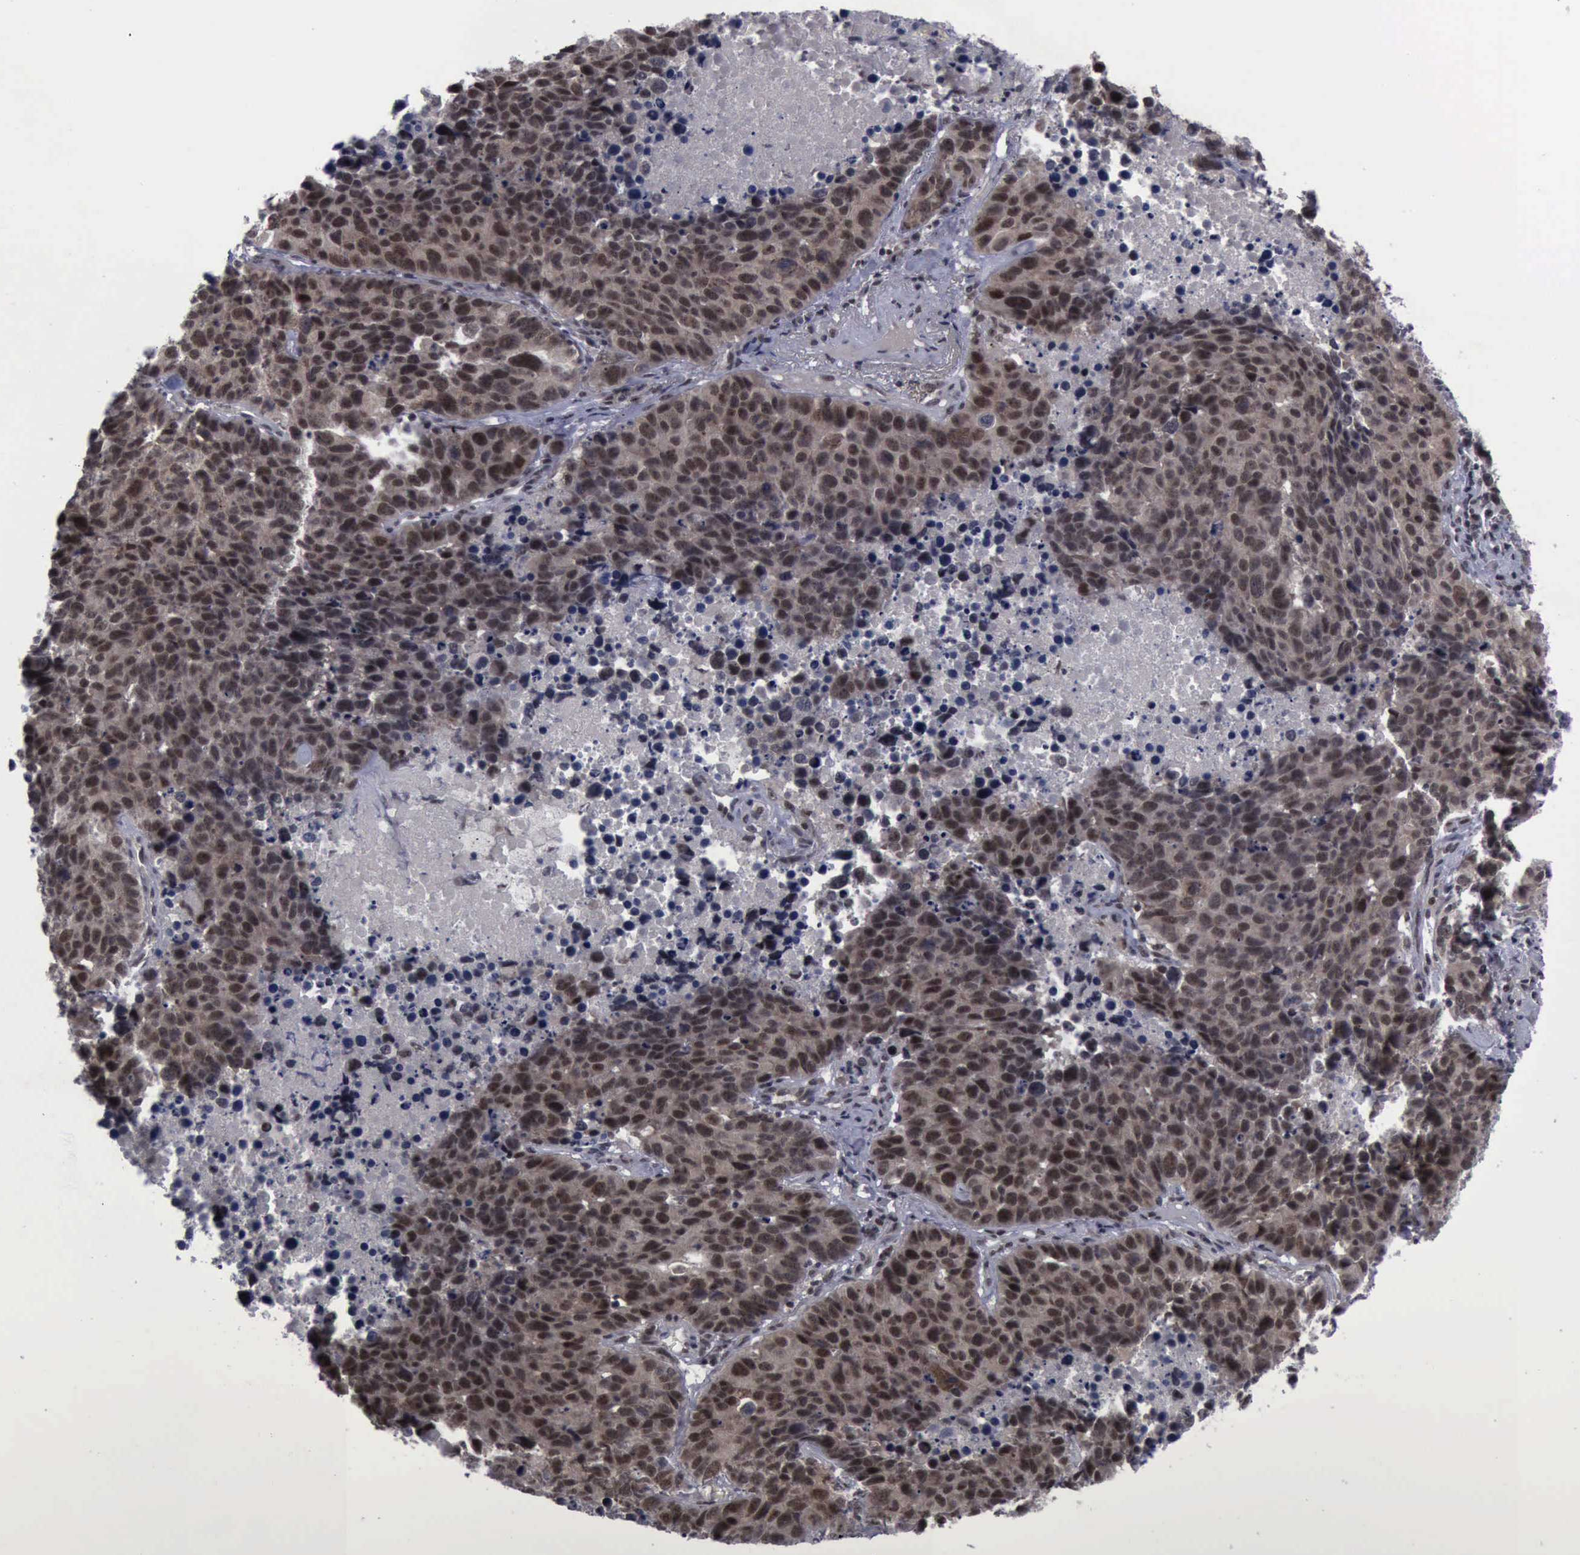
{"staining": {"intensity": "moderate", "quantity": ">75%", "location": "cytoplasmic/membranous,nuclear"}, "tissue": "lung cancer", "cell_type": "Tumor cells", "image_type": "cancer", "snomed": [{"axis": "morphology", "description": "Carcinoid, malignant, NOS"}, {"axis": "topography", "description": "Lung"}], "caption": "DAB (3,3'-diaminobenzidine) immunohistochemical staining of human lung cancer (carcinoid (malignant)) reveals moderate cytoplasmic/membranous and nuclear protein expression in about >75% of tumor cells. Nuclei are stained in blue.", "gene": "ATM", "patient": {"sex": "male", "age": 60}}